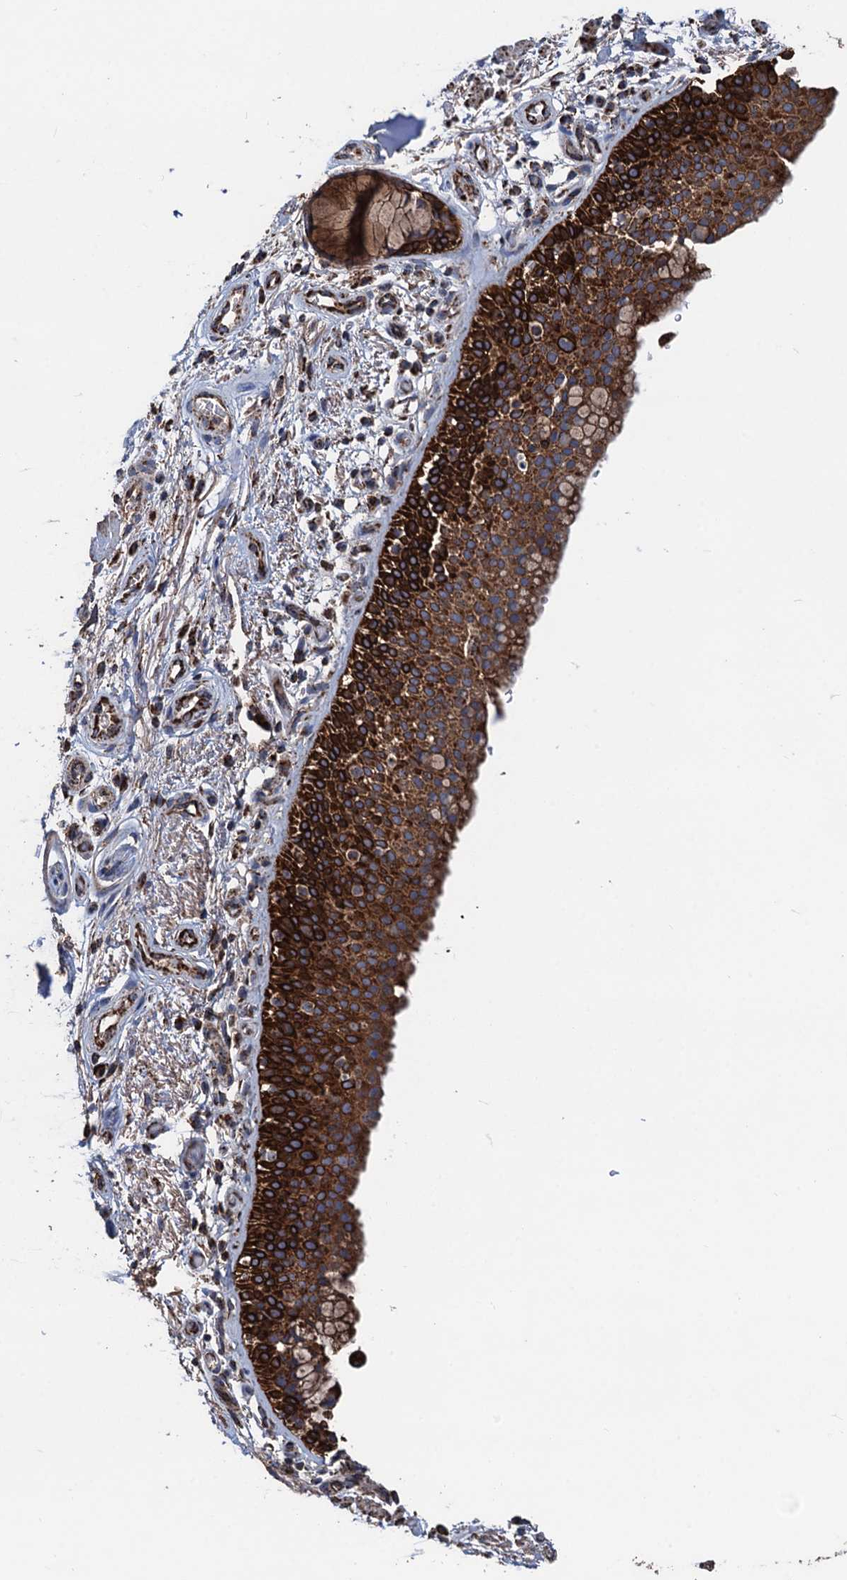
{"staining": {"intensity": "strong", "quantity": ">75%", "location": "cytoplasmic/membranous"}, "tissue": "bronchus", "cell_type": "Respiratory epithelial cells", "image_type": "normal", "snomed": [{"axis": "morphology", "description": "Normal tissue, NOS"}, {"axis": "topography", "description": "Bronchus"}], "caption": "IHC (DAB (3,3'-diaminobenzidine)) staining of unremarkable human bronchus shows strong cytoplasmic/membranous protein staining in approximately >75% of respiratory epithelial cells. The protein of interest is stained brown, and the nuclei are stained in blue (DAB (3,3'-diaminobenzidine) IHC with brightfield microscopy, high magnification).", "gene": "DGLUCY", "patient": {"sex": "male", "age": 65}}